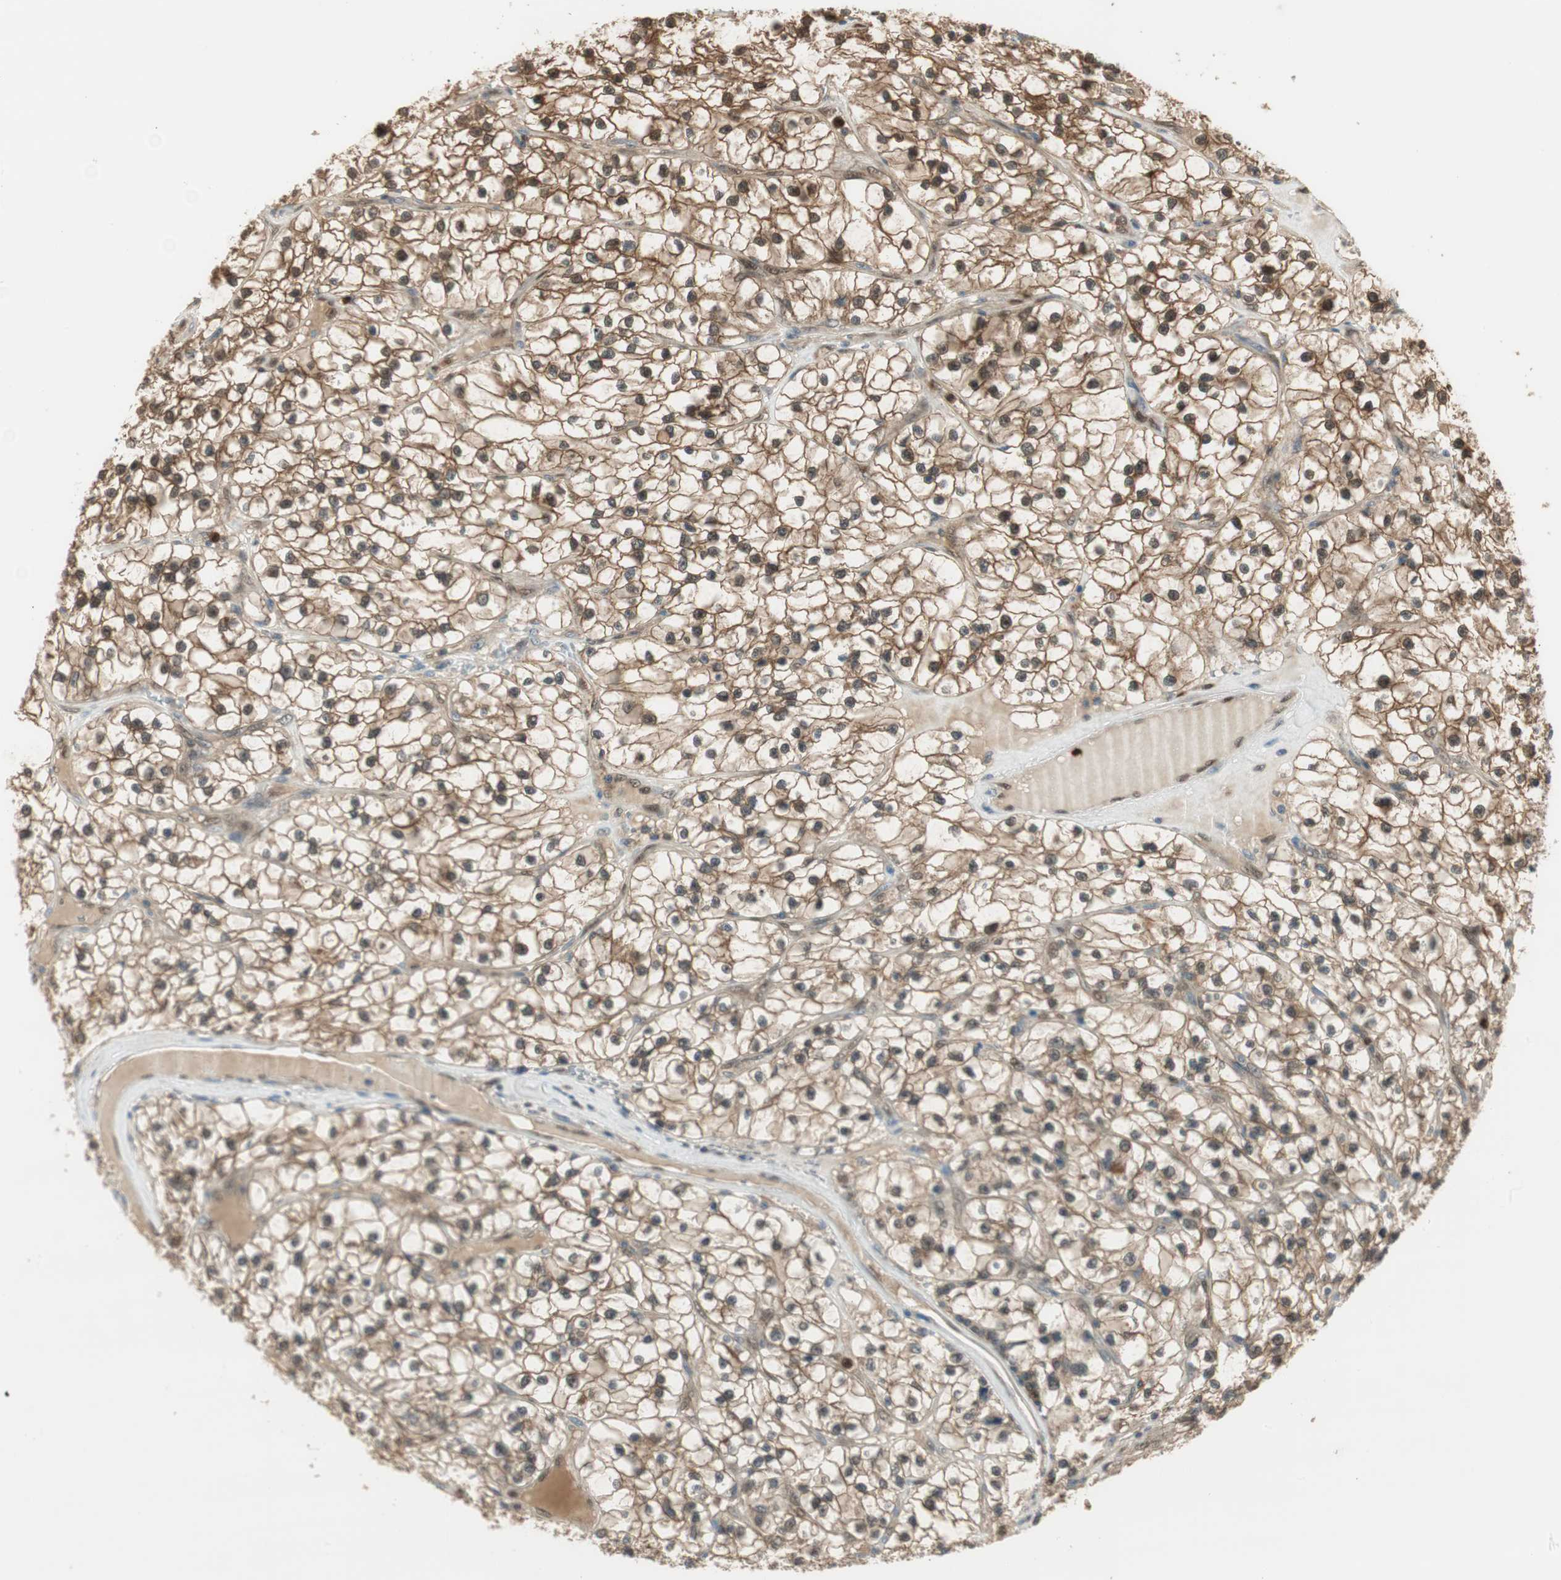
{"staining": {"intensity": "moderate", "quantity": ">75%", "location": "cytoplasmic/membranous,nuclear"}, "tissue": "renal cancer", "cell_type": "Tumor cells", "image_type": "cancer", "snomed": [{"axis": "morphology", "description": "Adenocarcinoma, NOS"}, {"axis": "topography", "description": "Kidney"}], "caption": "Immunohistochemical staining of human renal adenocarcinoma displays moderate cytoplasmic/membranous and nuclear protein positivity in approximately >75% of tumor cells.", "gene": "LTA4H", "patient": {"sex": "female", "age": 57}}